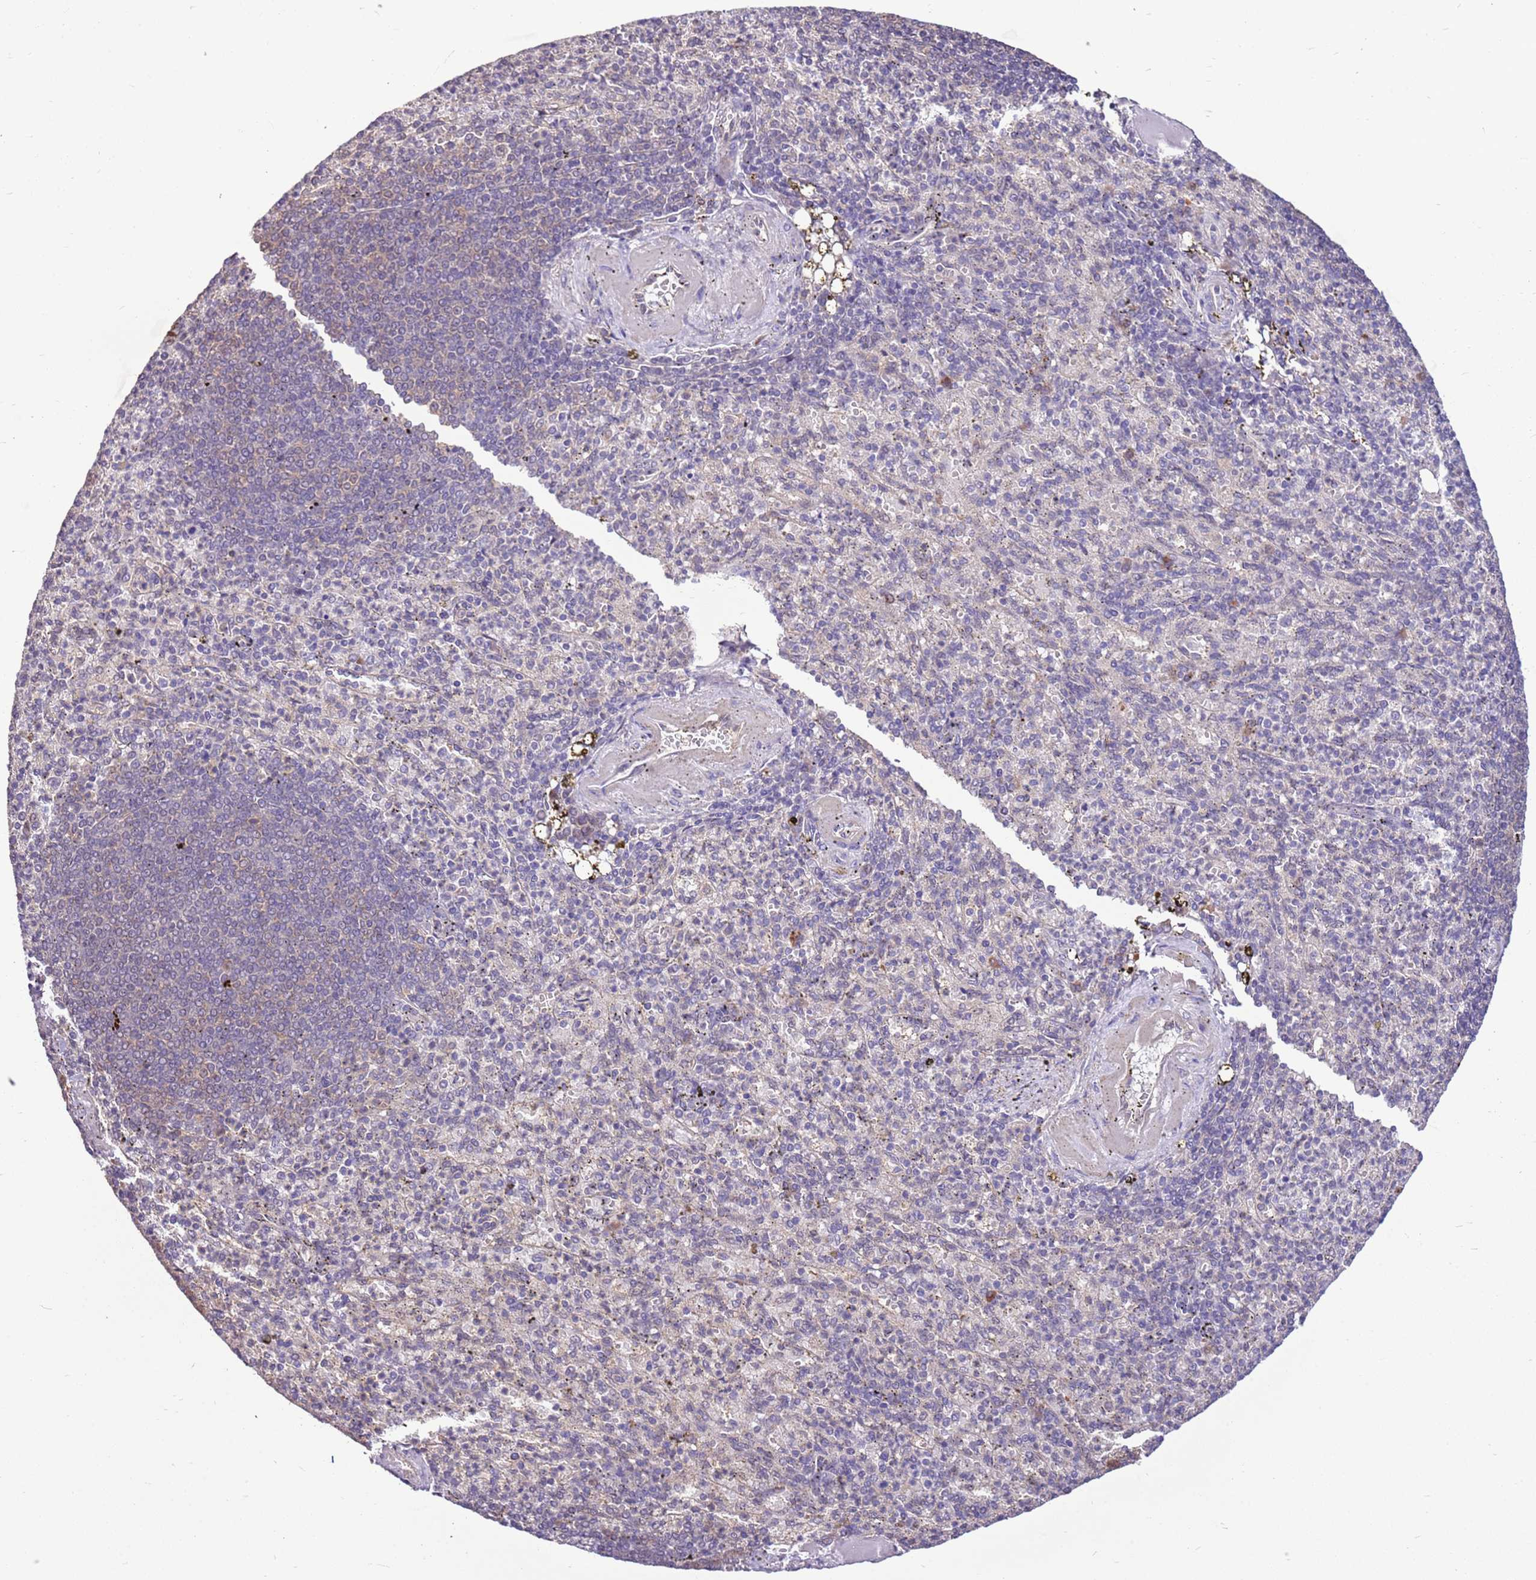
{"staining": {"intensity": "negative", "quantity": "none", "location": "none"}, "tissue": "spleen", "cell_type": "Cells in red pulp", "image_type": "normal", "snomed": [{"axis": "morphology", "description": "Normal tissue, NOS"}, {"axis": "topography", "description": "Spleen"}], "caption": "DAB immunohistochemical staining of benign spleen shows no significant positivity in cells in red pulp.", "gene": "BBS5", "patient": {"sex": "female", "age": 74}}